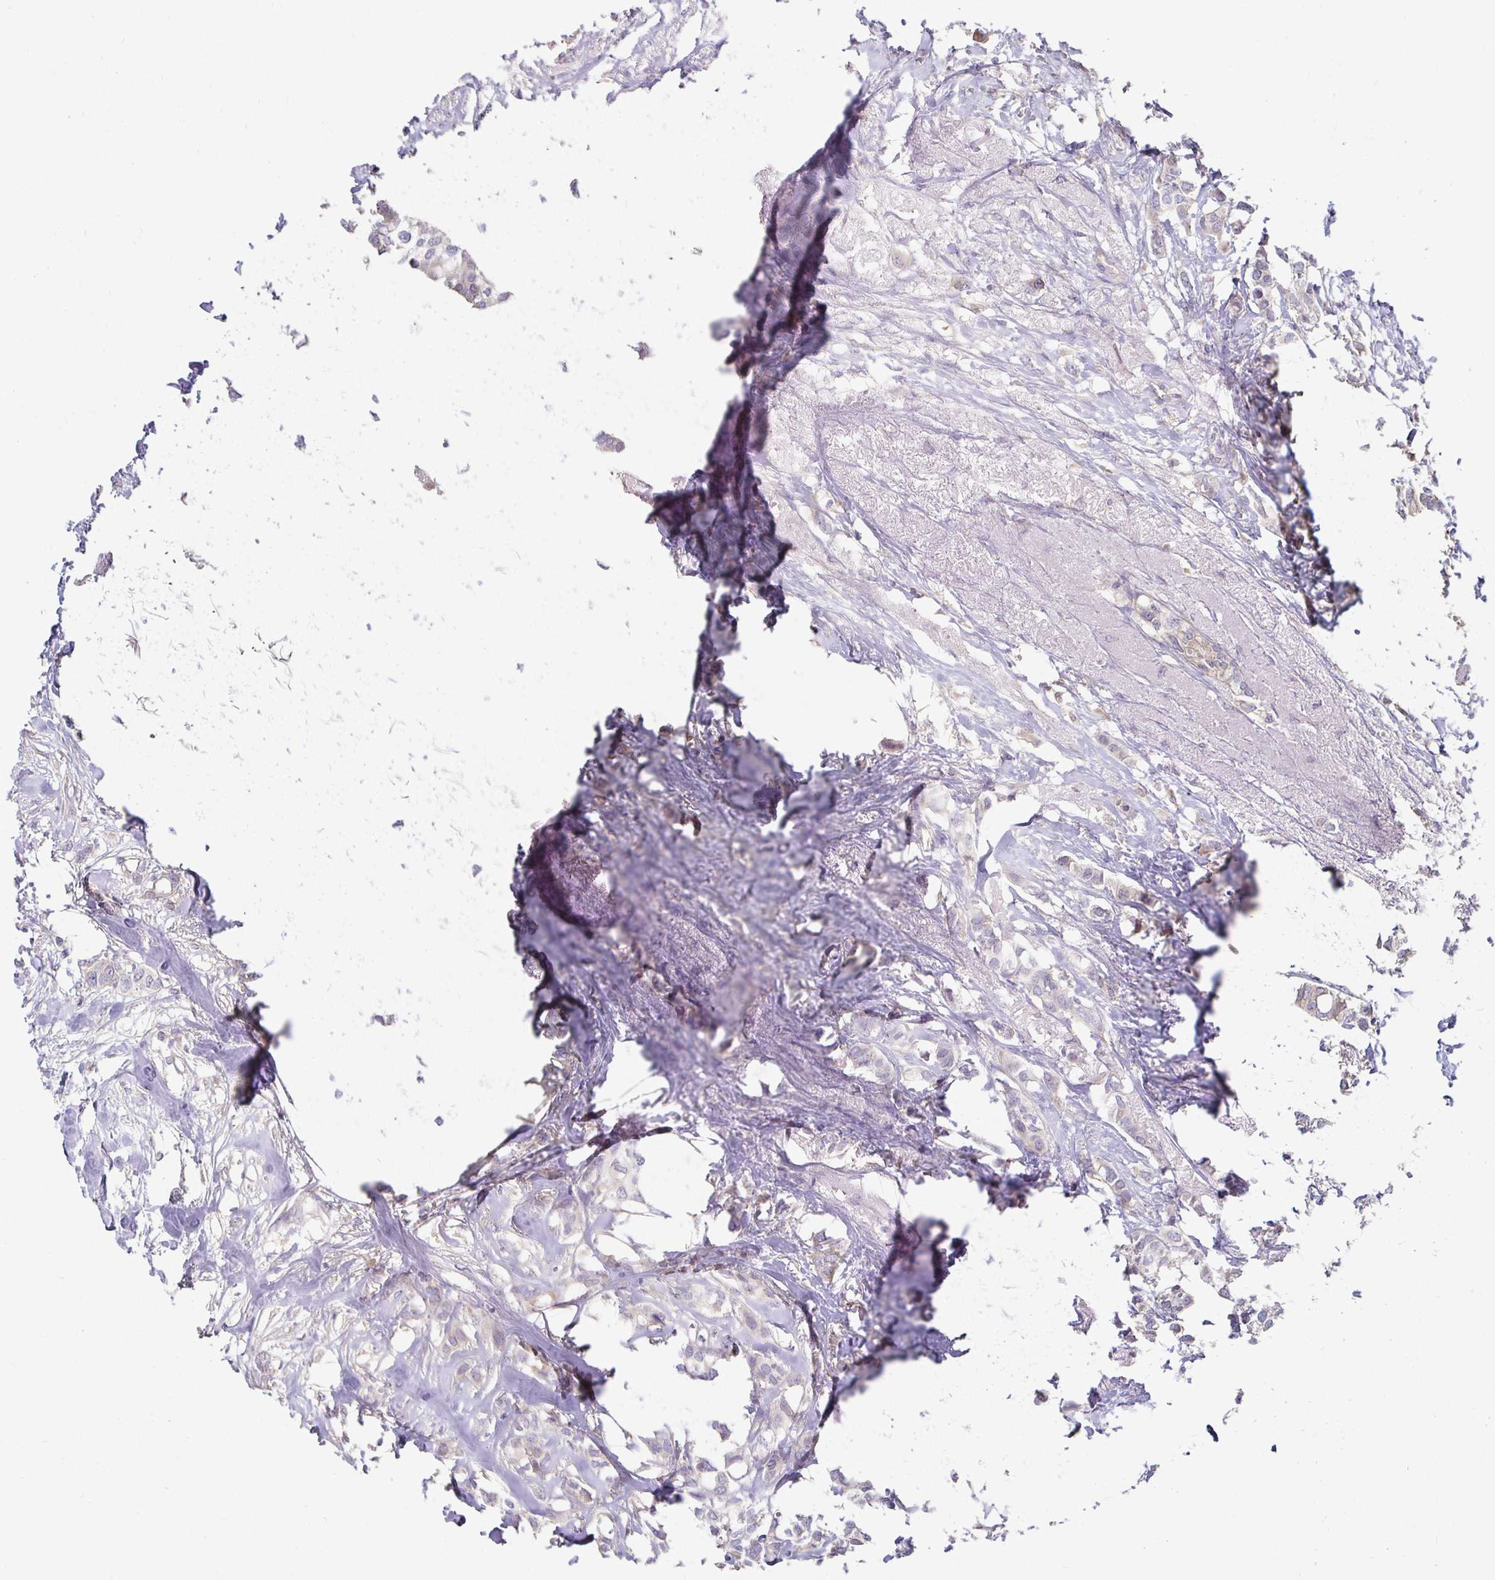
{"staining": {"intensity": "negative", "quantity": "none", "location": "none"}, "tissue": "breast cancer", "cell_type": "Tumor cells", "image_type": "cancer", "snomed": [{"axis": "morphology", "description": "Duct carcinoma"}, {"axis": "topography", "description": "Breast"}], "caption": "A high-resolution image shows immunohistochemistry (IHC) staining of breast cancer (infiltrating ductal carcinoma), which reveals no significant positivity in tumor cells. Brightfield microscopy of IHC stained with DAB (brown) and hematoxylin (blue), captured at high magnification.", "gene": "AKAP6", "patient": {"sex": "female", "age": 62}}